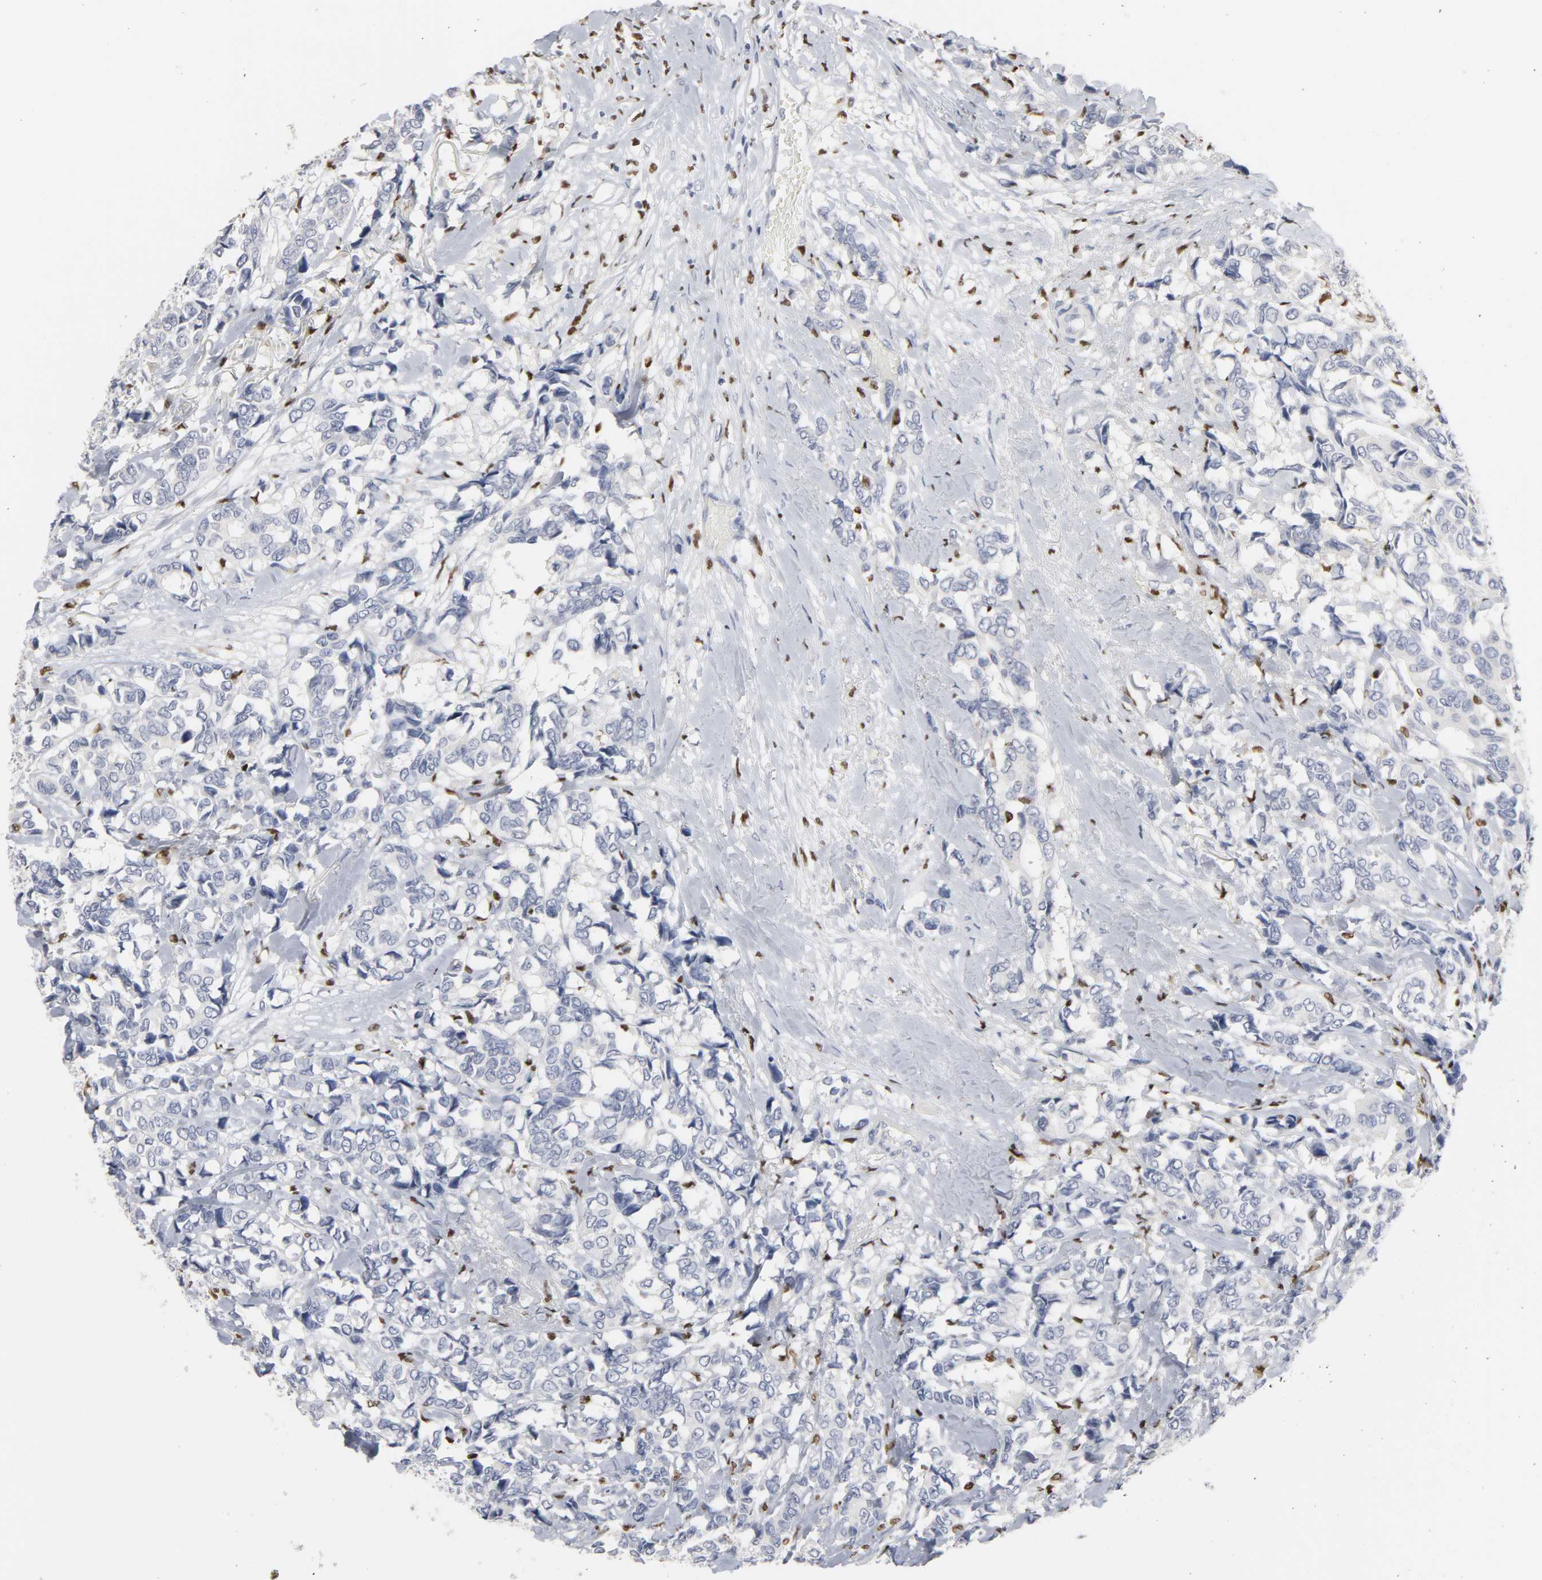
{"staining": {"intensity": "negative", "quantity": "none", "location": "none"}, "tissue": "breast cancer", "cell_type": "Tumor cells", "image_type": "cancer", "snomed": [{"axis": "morphology", "description": "Duct carcinoma"}, {"axis": "topography", "description": "Breast"}], "caption": "Tumor cells show no significant protein expression in intraductal carcinoma (breast). Nuclei are stained in blue.", "gene": "SPI1", "patient": {"sex": "female", "age": 87}}